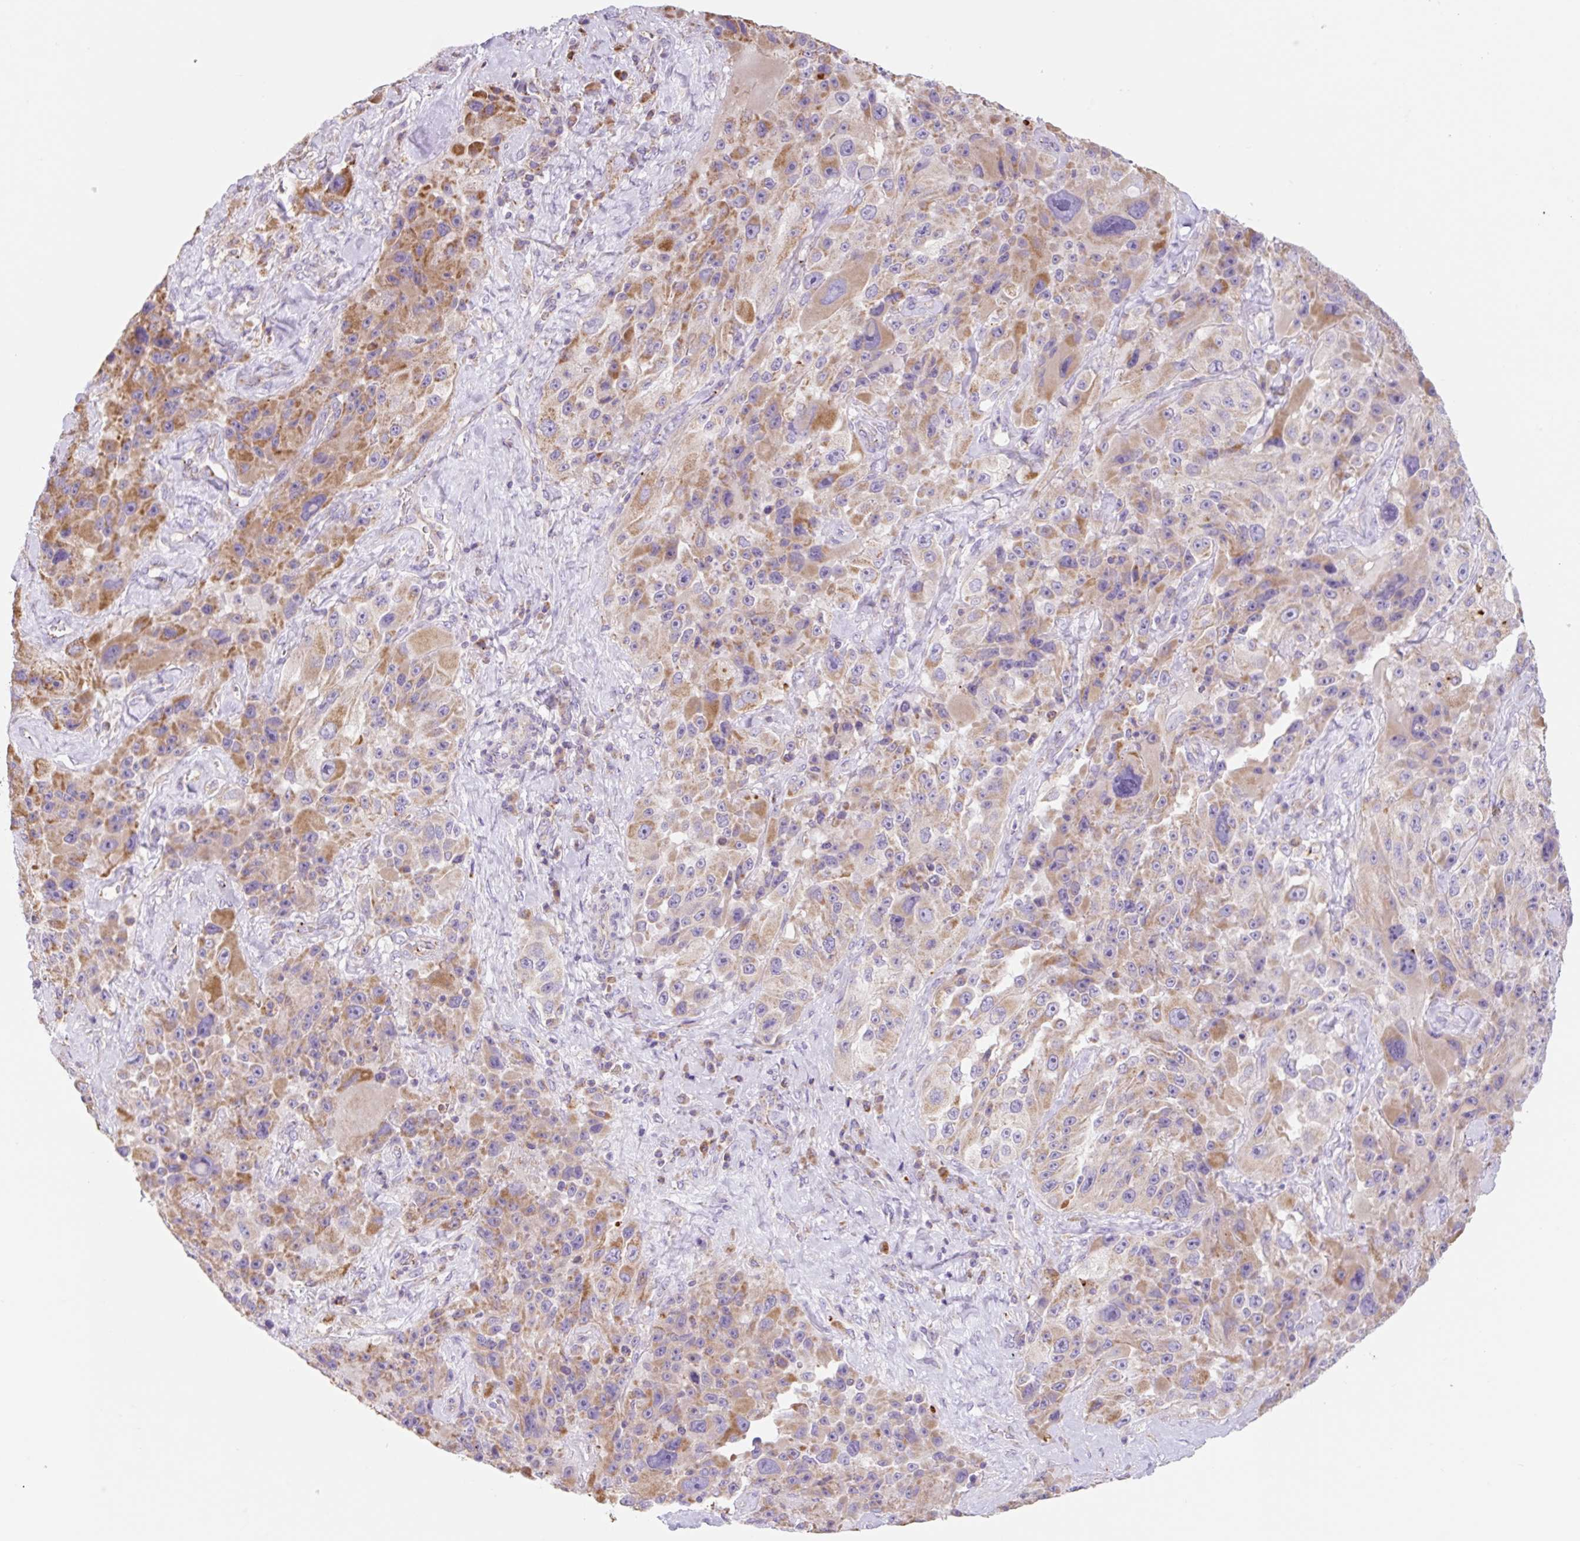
{"staining": {"intensity": "moderate", "quantity": ">75%", "location": "cytoplasmic/membranous"}, "tissue": "melanoma", "cell_type": "Tumor cells", "image_type": "cancer", "snomed": [{"axis": "morphology", "description": "Malignant melanoma, Metastatic site"}, {"axis": "topography", "description": "Lymph node"}], "caption": "This micrograph displays IHC staining of melanoma, with medium moderate cytoplasmic/membranous expression in approximately >75% of tumor cells.", "gene": "CLEC3A", "patient": {"sex": "male", "age": 62}}